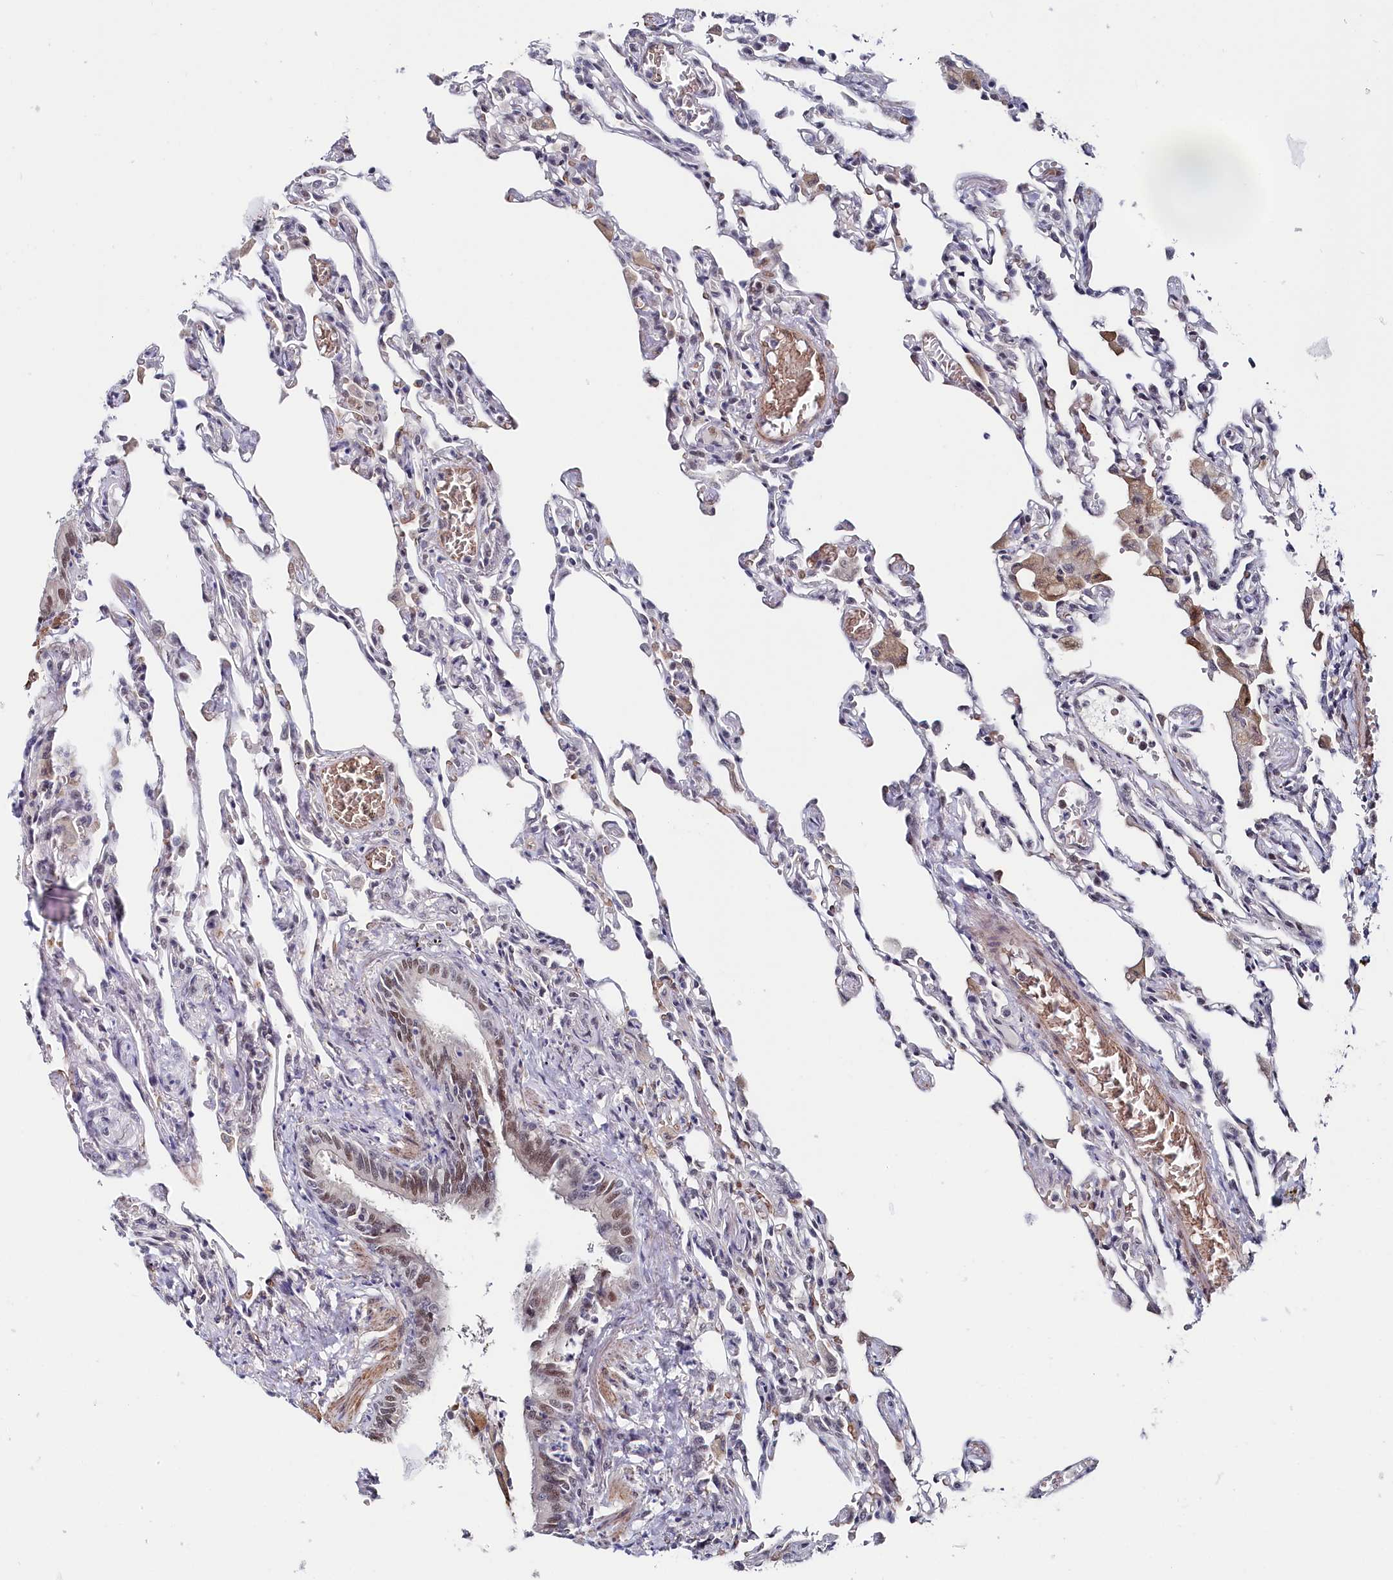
{"staining": {"intensity": "weak", "quantity": "<25%", "location": "cytoplasmic/membranous"}, "tissue": "lung", "cell_type": "Alveolar cells", "image_type": "normal", "snomed": [{"axis": "morphology", "description": "Normal tissue, NOS"}, {"axis": "topography", "description": "Bronchus"}, {"axis": "topography", "description": "Lung"}], "caption": "Immunohistochemical staining of normal human lung demonstrates no significant expression in alveolar cells. (Immunohistochemistry, brightfield microscopy, high magnification).", "gene": "TIGD4", "patient": {"sex": "female", "age": 49}}